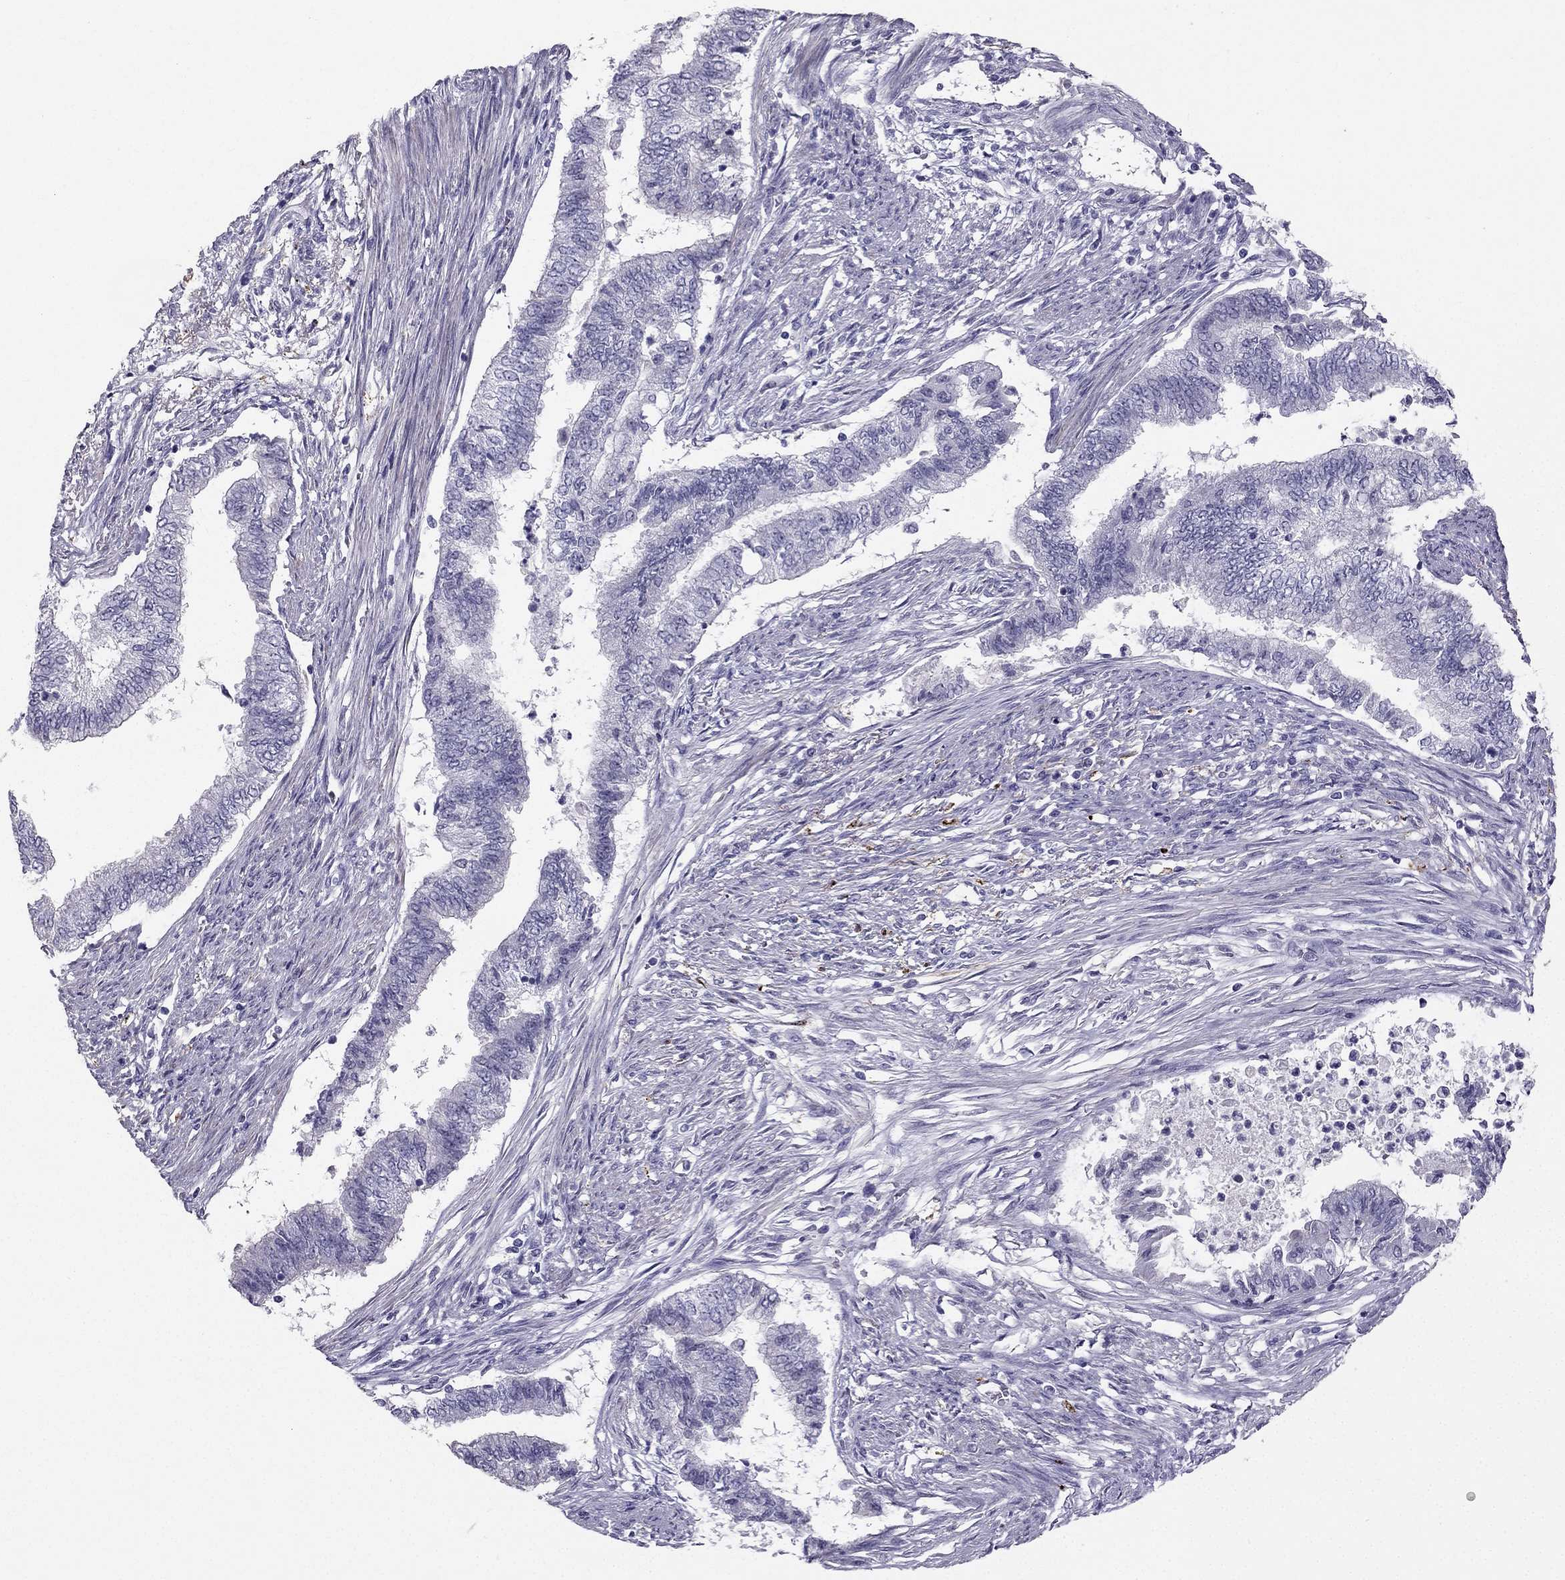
{"staining": {"intensity": "negative", "quantity": "none", "location": "none"}, "tissue": "endometrial cancer", "cell_type": "Tumor cells", "image_type": "cancer", "snomed": [{"axis": "morphology", "description": "Adenocarcinoma, NOS"}, {"axis": "topography", "description": "Endometrium"}], "caption": "The histopathology image displays no significant expression in tumor cells of endometrial adenocarcinoma.", "gene": "LMTK3", "patient": {"sex": "female", "age": 65}}